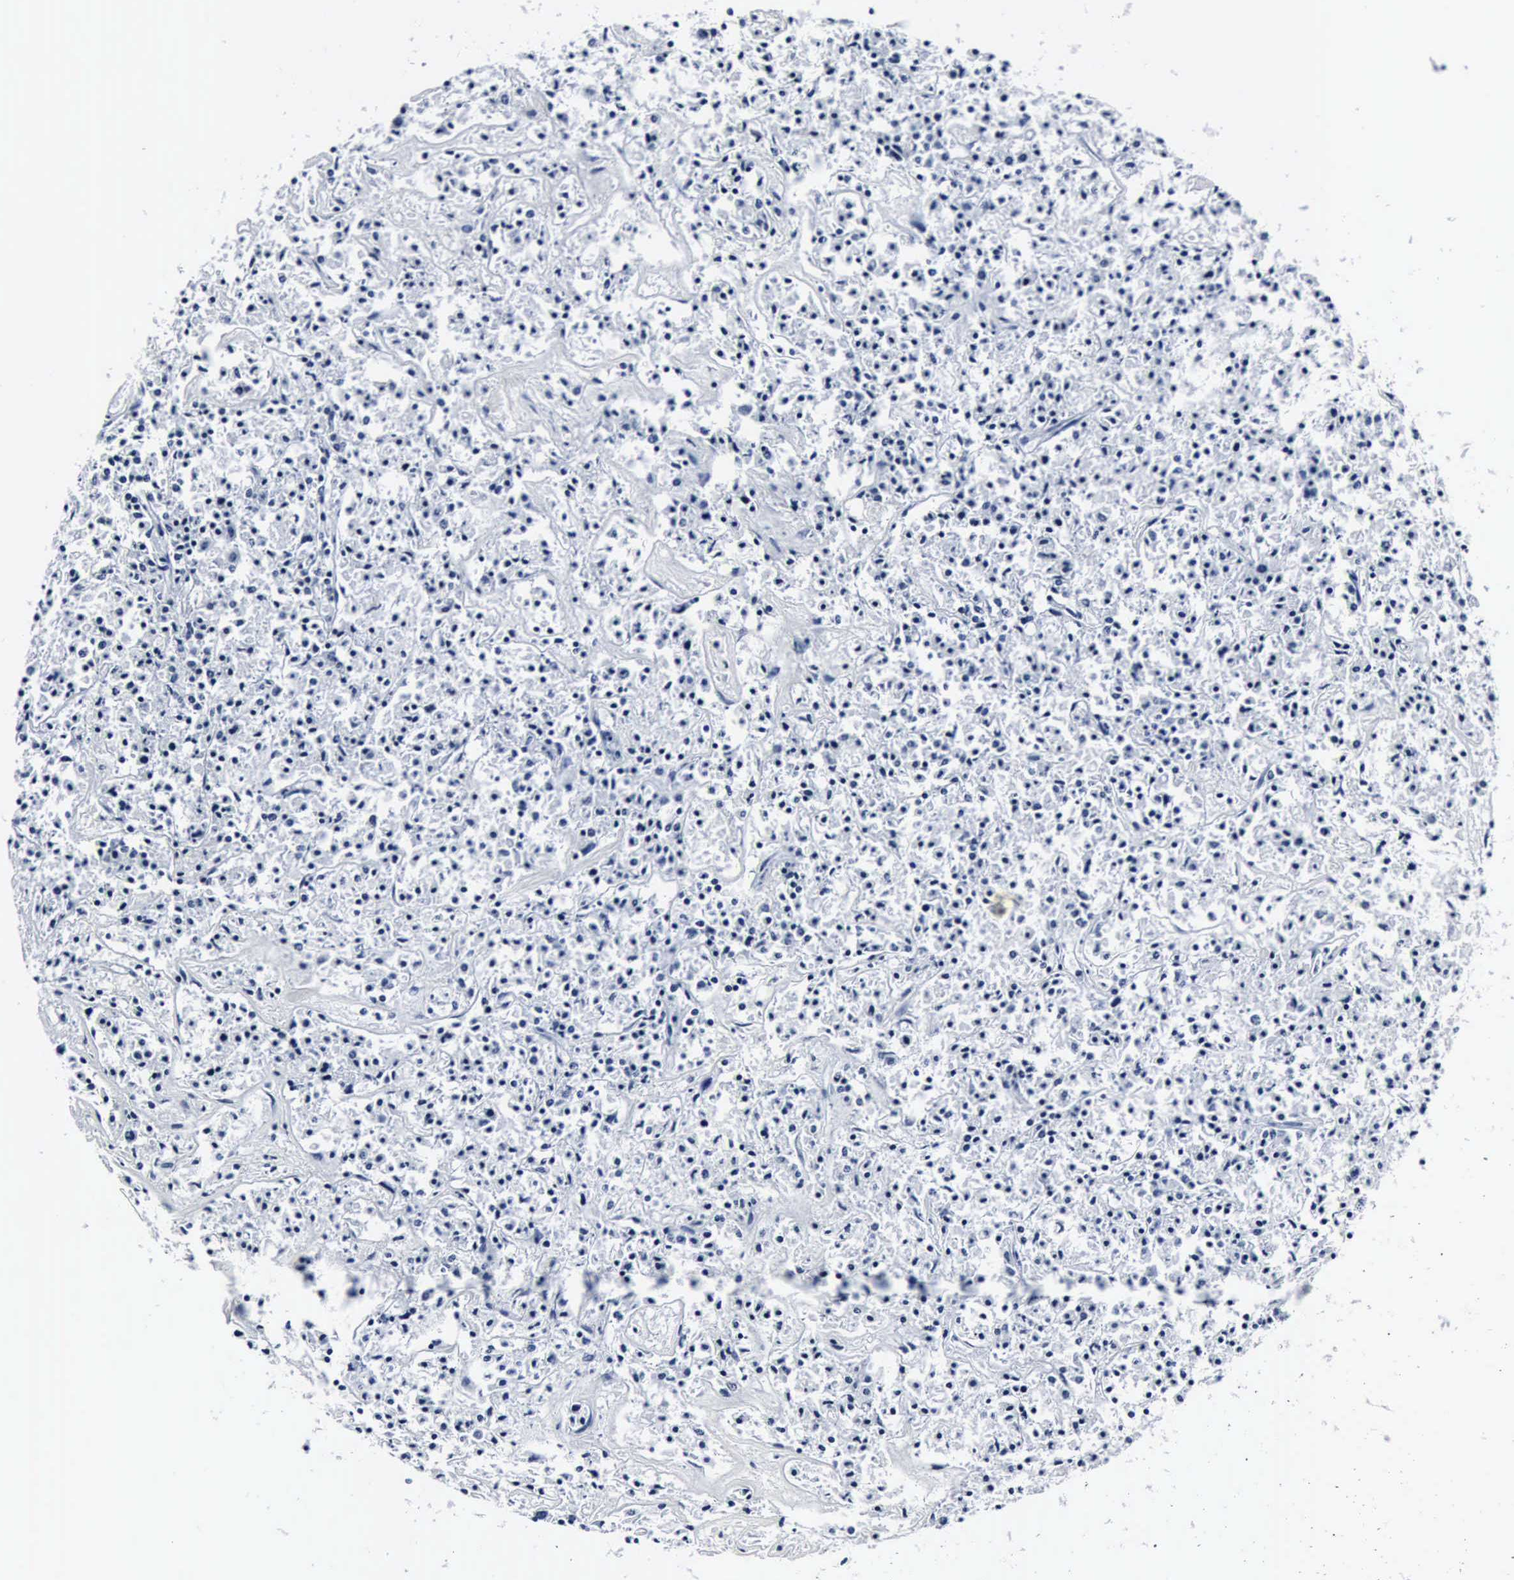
{"staining": {"intensity": "negative", "quantity": "none", "location": "none"}, "tissue": "lymphoma", "cell_type": "Tumor cells", "image_type": "cancer", "snomed": [{"axis": "morphology", "description": "Malignant lymphoma, non-Hodgkin's type, Low grade"}, {"axis": "topography", "description": "Small intestine"}], "caption": "A photomicrograph of human malignant lymphoma, non-Hodgkin's type (low-grade) is negative for staining in tumor cells.", "gene": "SNAP25", "patient": {"sex": "female", "age": 59}}